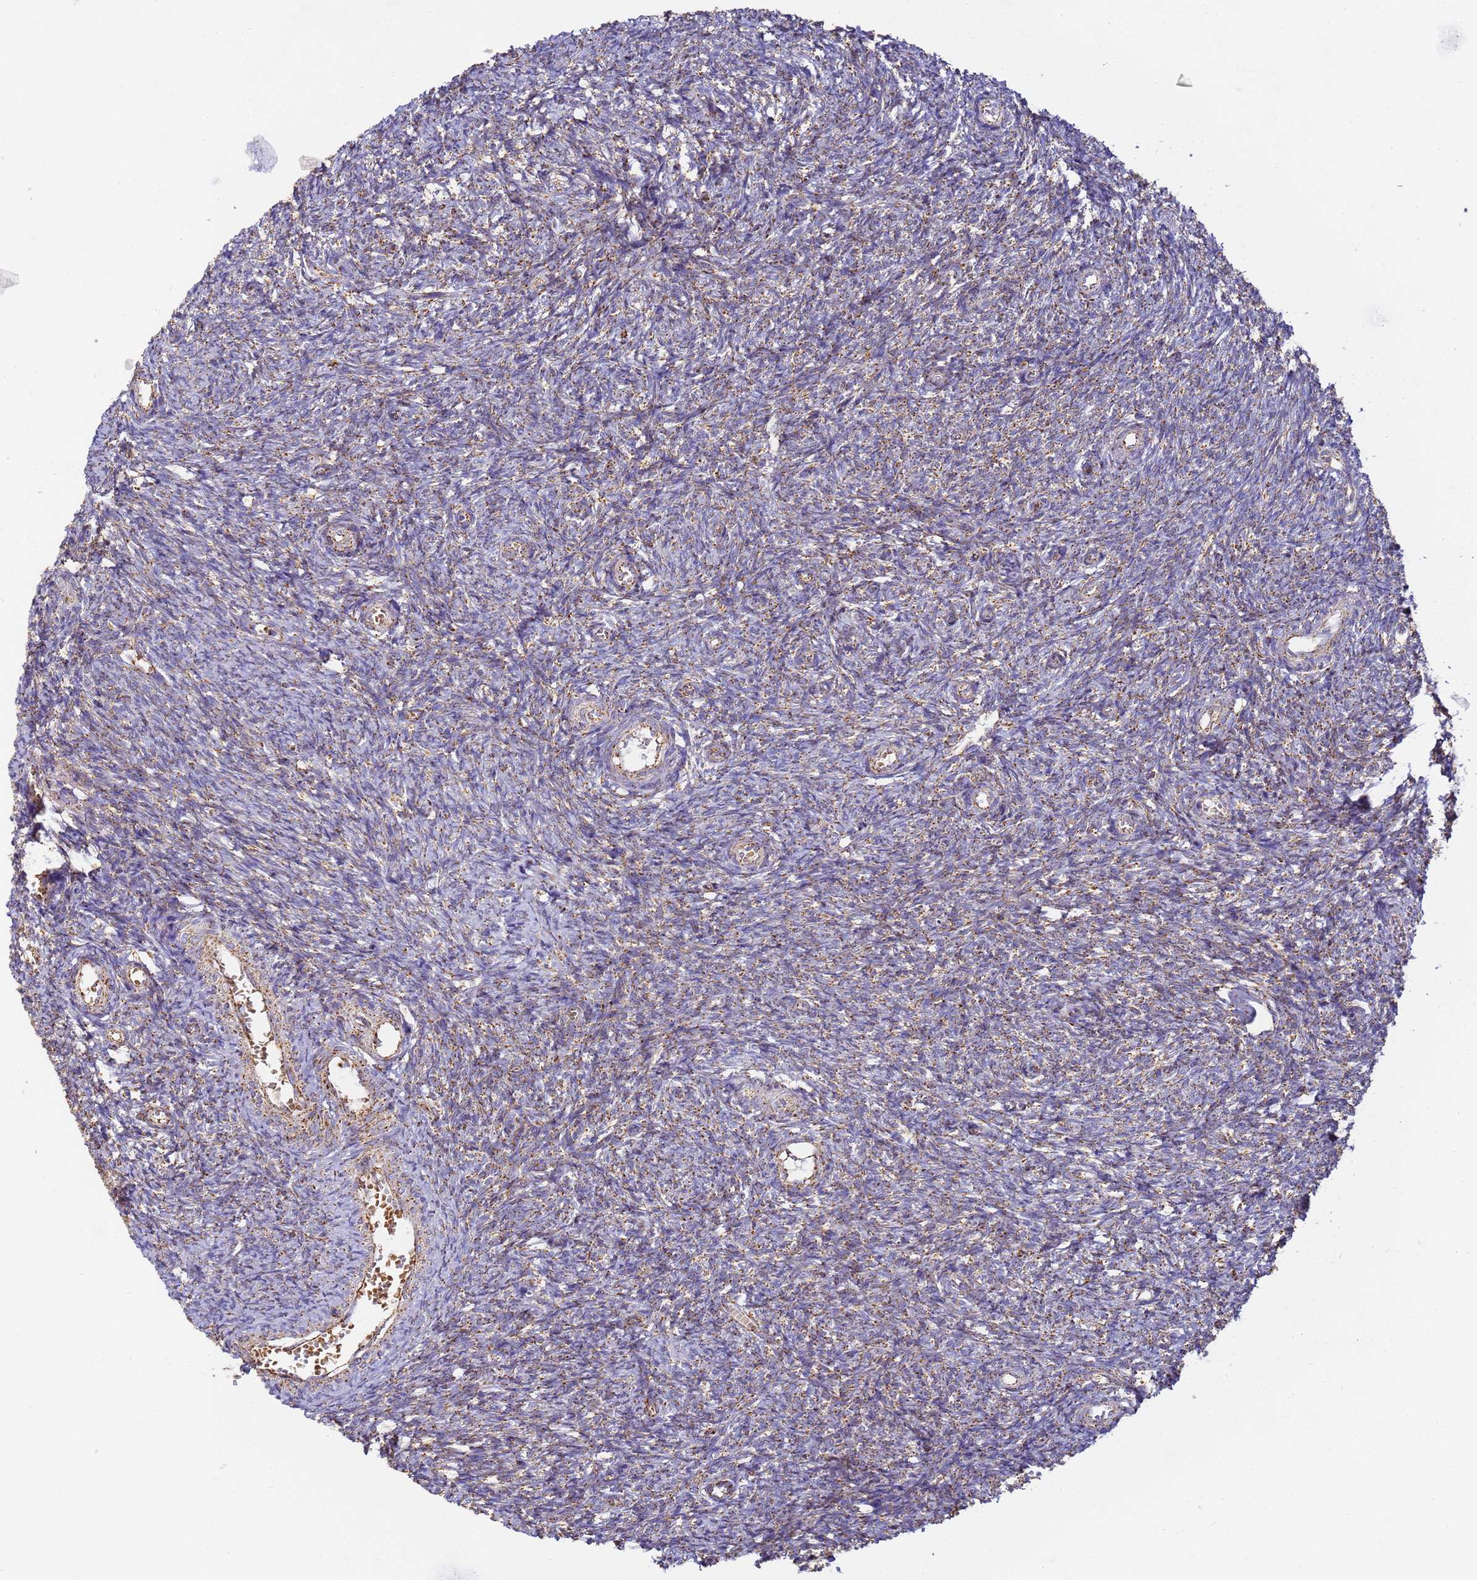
{"staining": {"intensity": "weak", "quantity": "25%-75%", "location": "cytoplasmic/membranous"}, "tissue": "ovary", "cell_type": "Ovarian stroma cells", "image_type": "normal", "snomed": [{"axis": "morphology", "description": "Normal tissue, NOS"}, {"axis": "topography", "description": "Ovary"}], "caption": "Protein positivity by immunohistochemistry (IHC) reveals weak cytoplasmic/membranous expression in approximately 25%-75% of ovarian stroma cells in unremarkable ovary.", "gene": "FRG2B", "patient": {"sex": "female", "age": 44}}